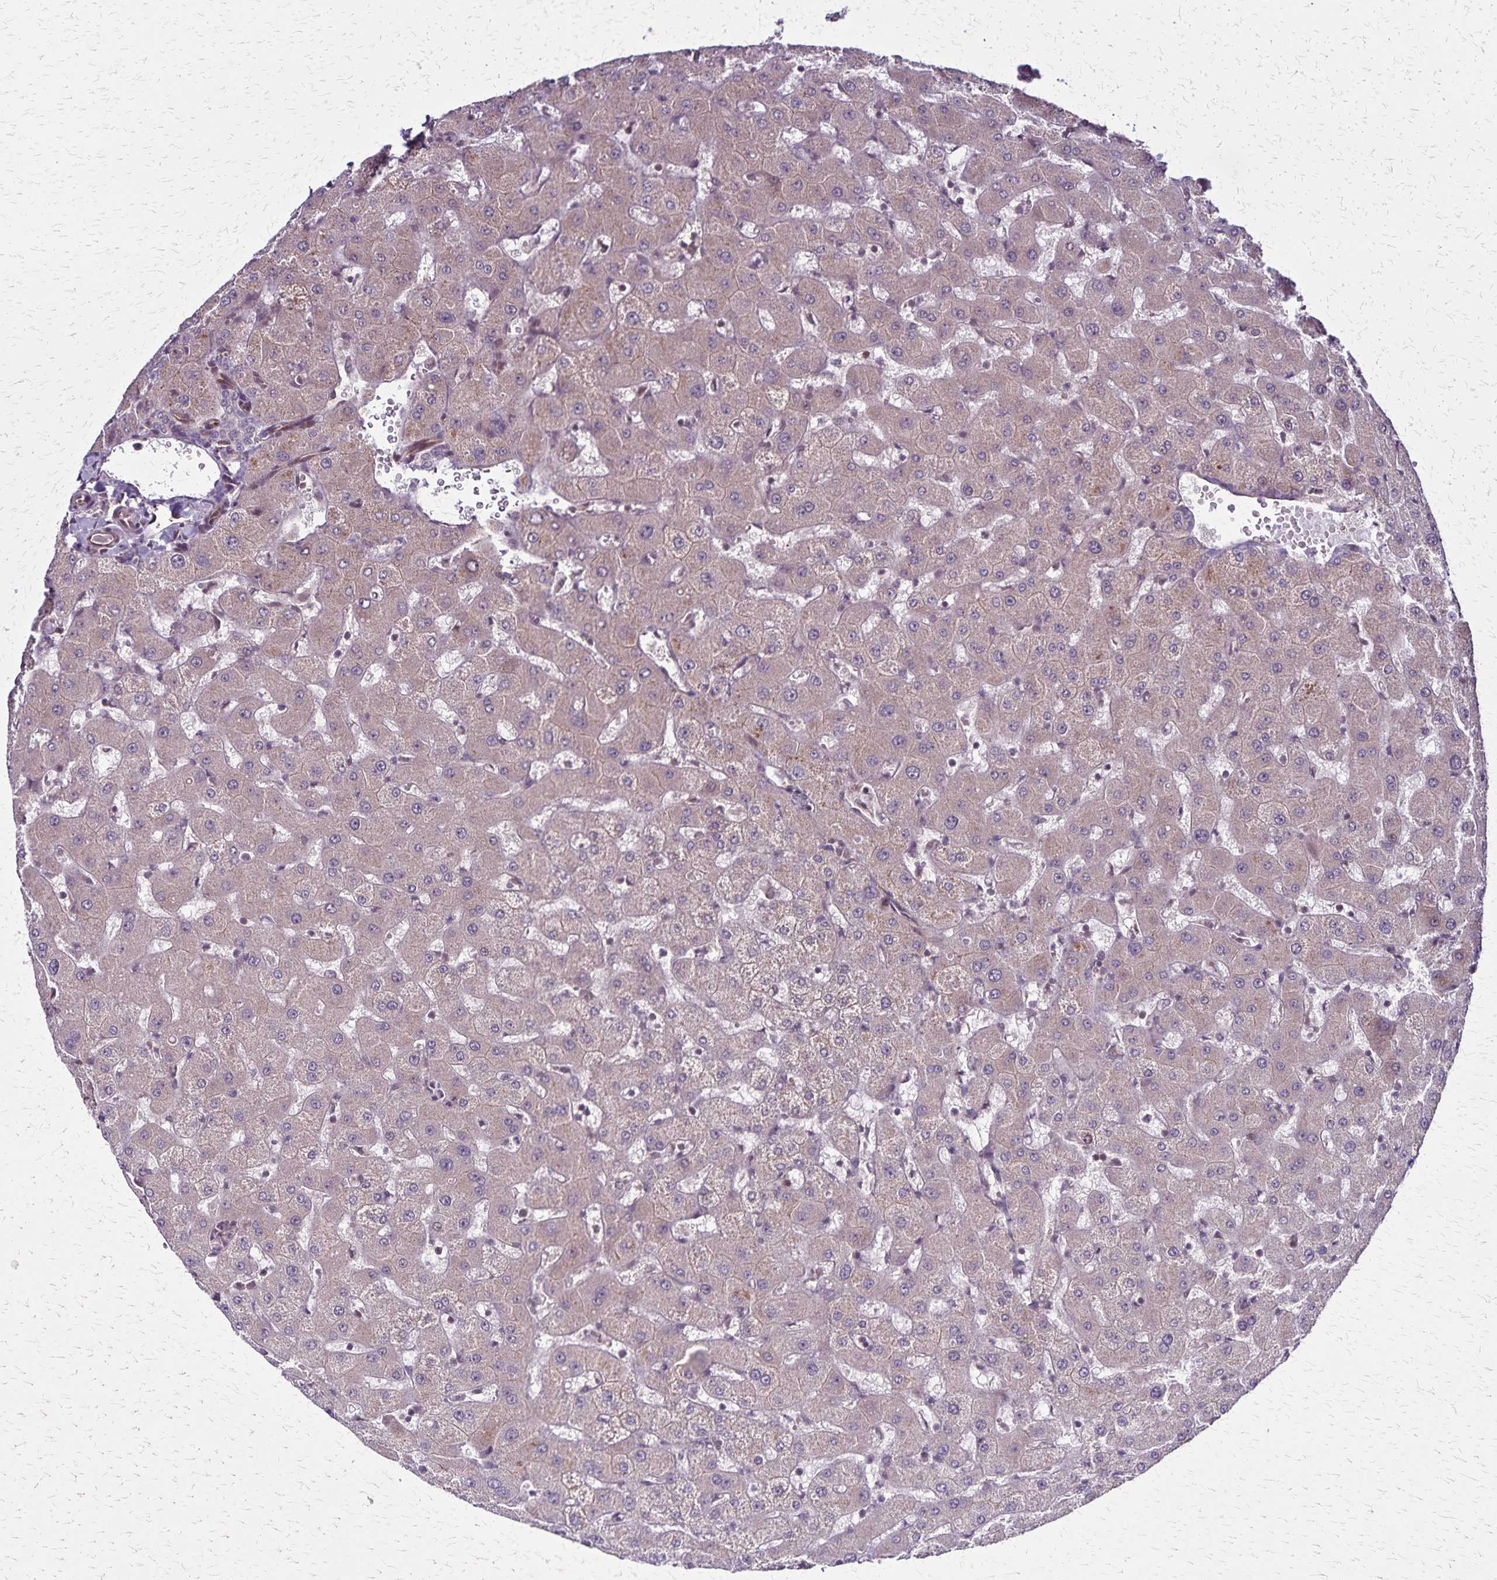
{"staining": {"intensity": "negative", "quantity": "none", "location": "none"}, "tissue": "liver", "cell_type": "Cholangiocytes", "image_type": "normal", "snomed": [{"axis": "morphology", "description": "Normal tissue, NOS"}, {"axis": "topography", "description": "Liver"}], "caption": "IHC photomicrograph of normal liver: human liver stained with DAB exhibits no significant protein positivity in cholangiocytes. The staining is performed using DAB brown chromogen with nuclei counter-stained in using hematoxylin.", "gene": "NFS1", "patient": {"sex": "female", "age": 63}}